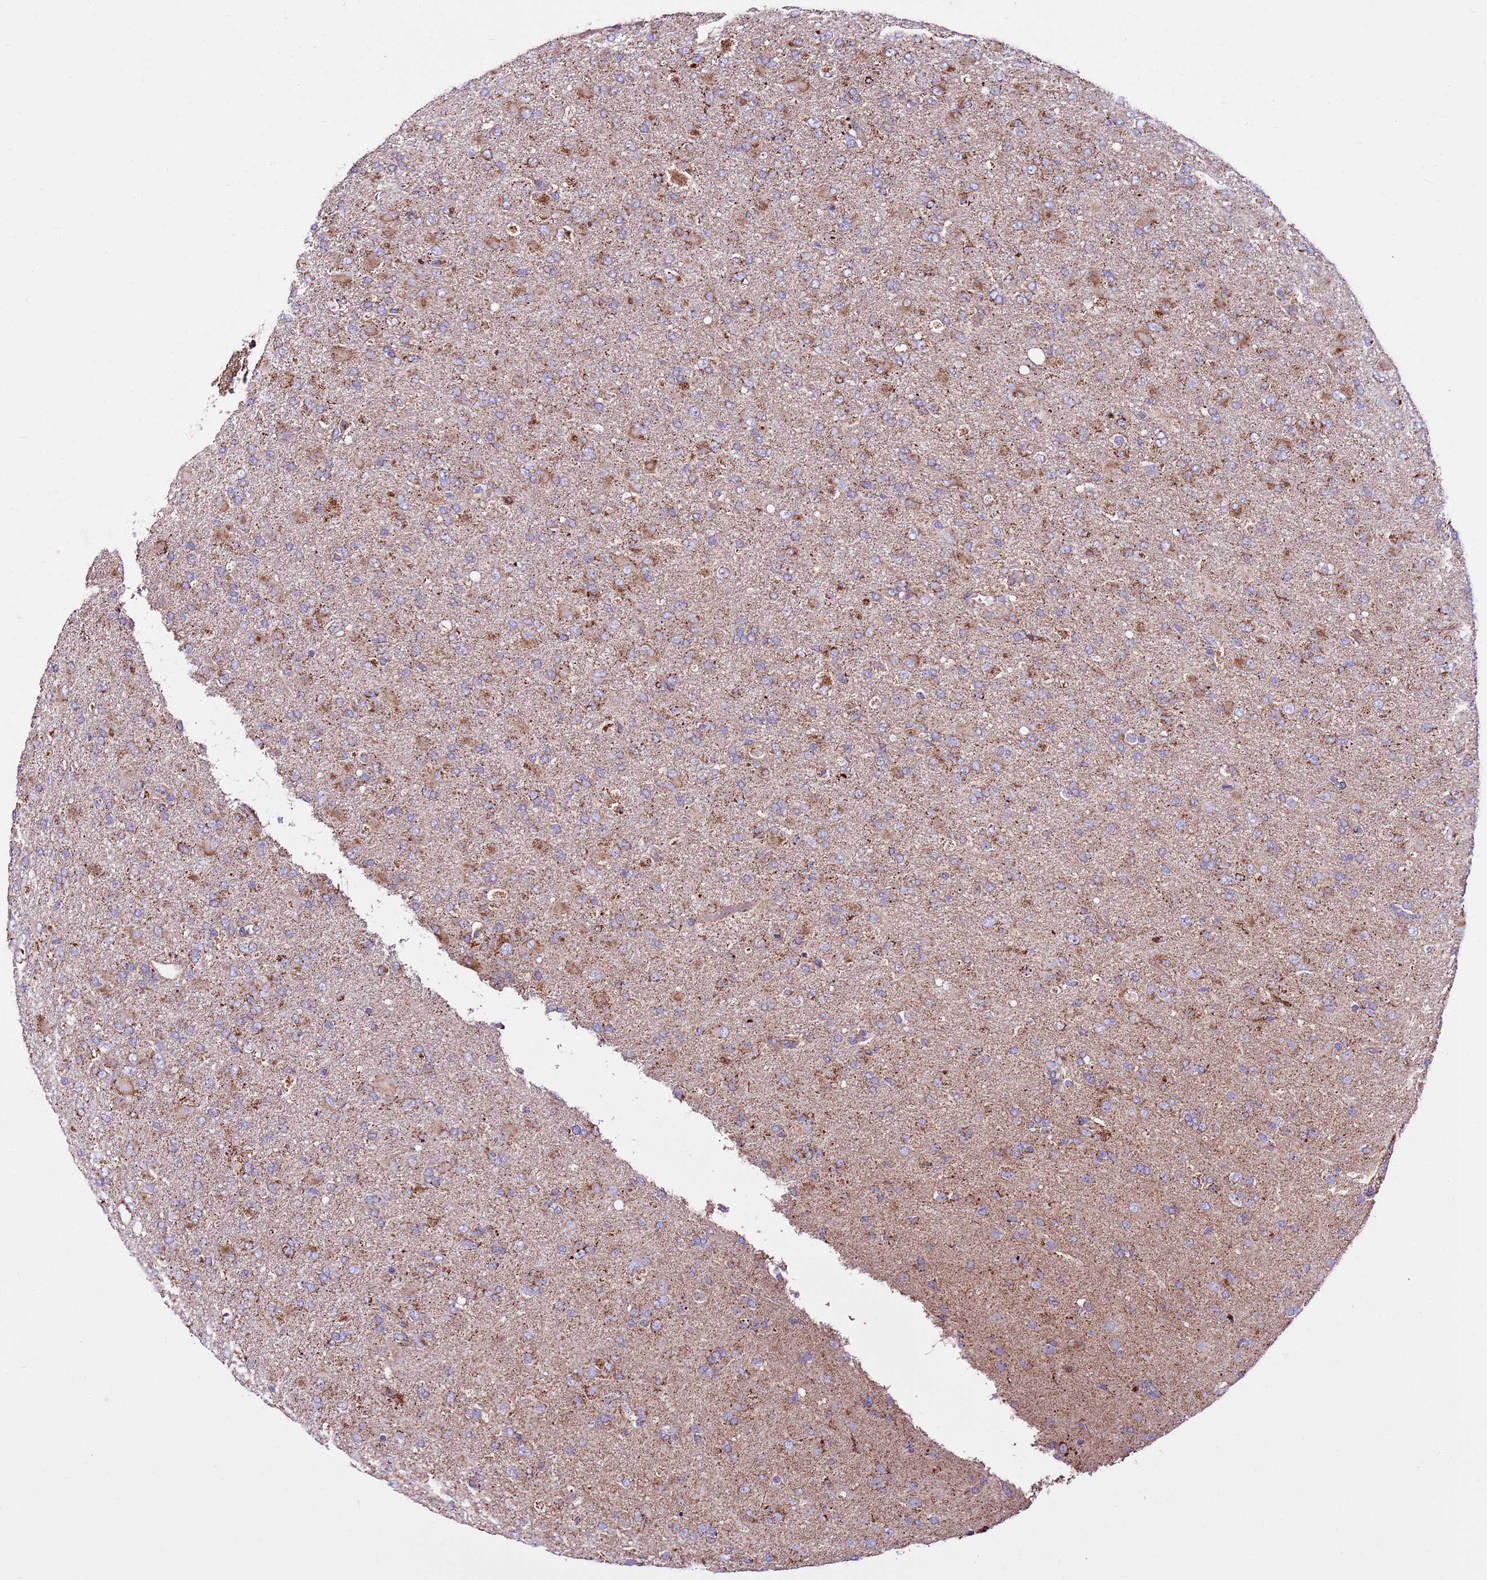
{"staining": {"intensity": "moderate", "quantity": "25%-75%", "location": "cytoplasmic/membranous"}, "tissue": "glioma", "cell_type": "Tumor cells", "image_type": "cancer", "snomed": [{"axis": "morphology", "description": "Glioma, malignant, Low grade"}, {"axis": "topography", "description": "Brain"}], "caption": "The photomicrograph shows immunohistochemical staining of malignant low-grade glioma. There is moderate cytoplasmic/membranous expression is present in approximately 25%-75% of tumor cells.", "gene": "HECTD4", "patient": {"sex": "male", "age": 65}}